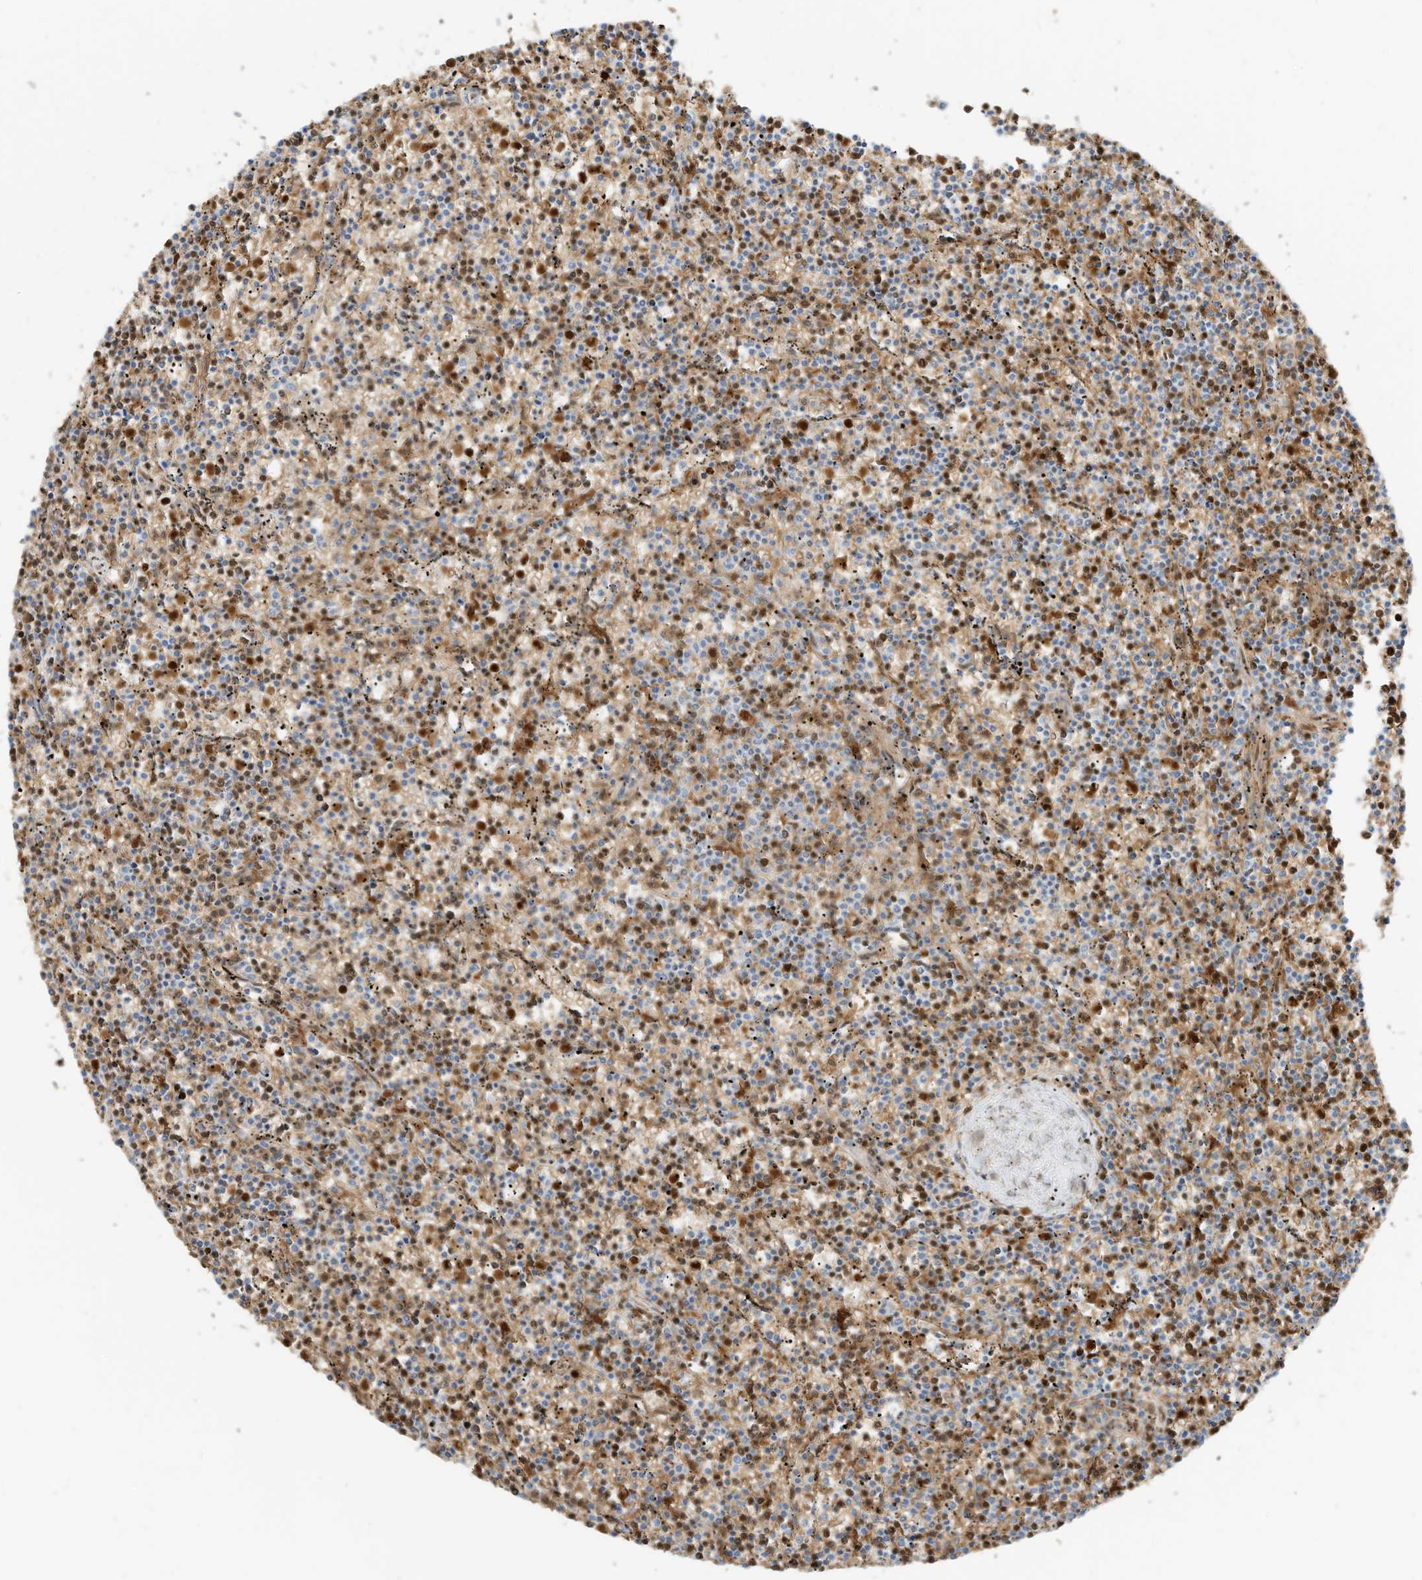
{"staining": {"intensity": "negative", "quantity": "none", "location": "none"}, "tissue": "lymphoma", "cell_type": "Tumor cells", "image_type": "cancer", "snomed": [{"axis": "morphology", "description": "Malignant lymphoma, non-Hodgkin's type, Low grade"}, {"axis": "topography", "description": "Spleen"}], "caption": "Histopathology image shows no protein expression in tumor cells of malignant lymphoma, non-Hodgkin's type (low-grade) tissue.", "gene": "MTUS2", "patient": {"sex": "female", "age": 50}}